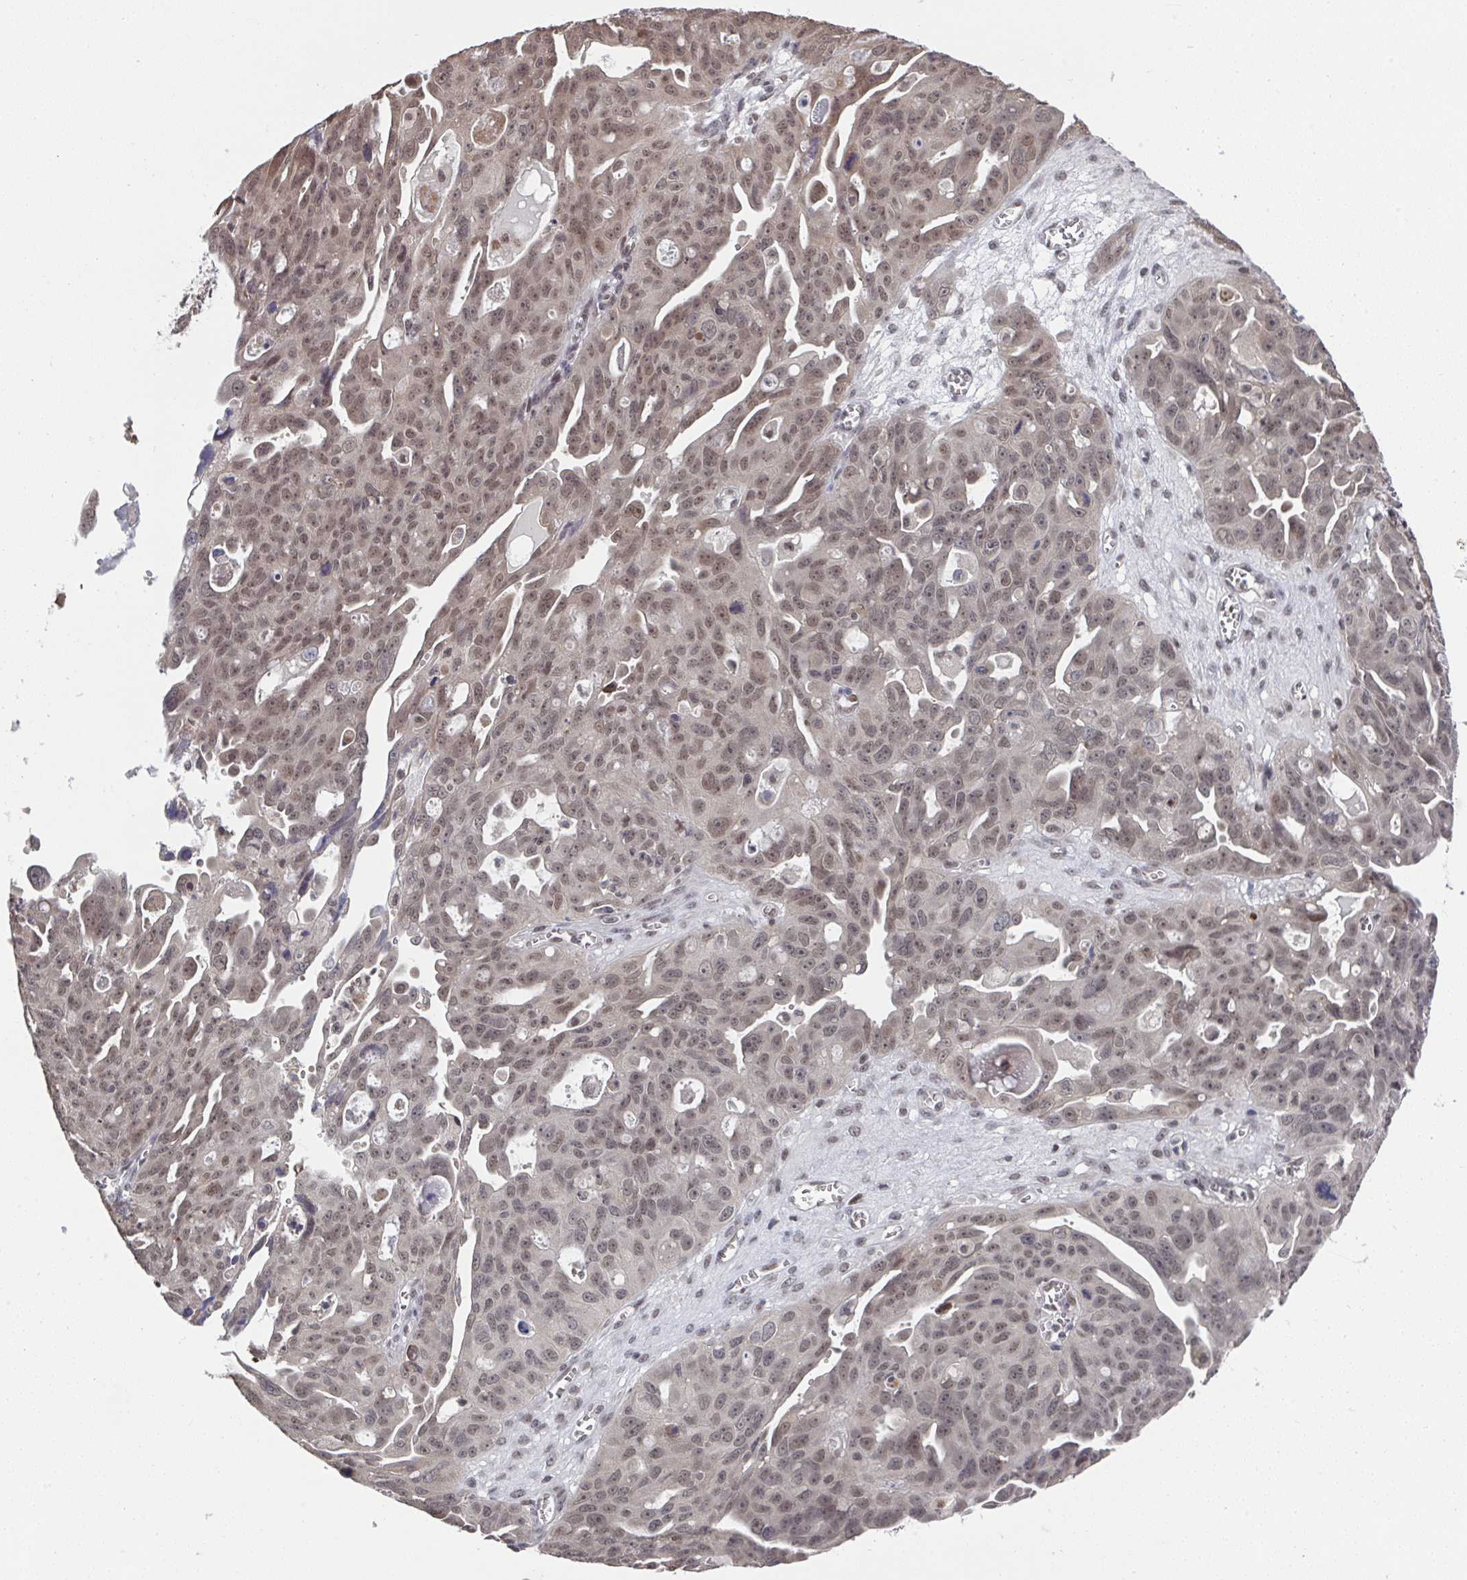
{"staining": {"intensity": "moderate", "quantity": ">75%", "location": "nuclear"}, "tissue": "ovarian cancer", "cell_type": "Tumor cells", "image_type": "cancer", "snomed": [{"axis": "morphology", "description": "Carcinoma, endometroid"}, {"axis": "topography", "description": "Ovary"}], "caption": "DAB immunohistochemical staining of human endometroid carcinoma (ovarian) displays moderate nuclear protein staining in approximately >75% of tumor cells.", "gene": "JMJD1C", "patient": {"sex": "female", "age": 70}}